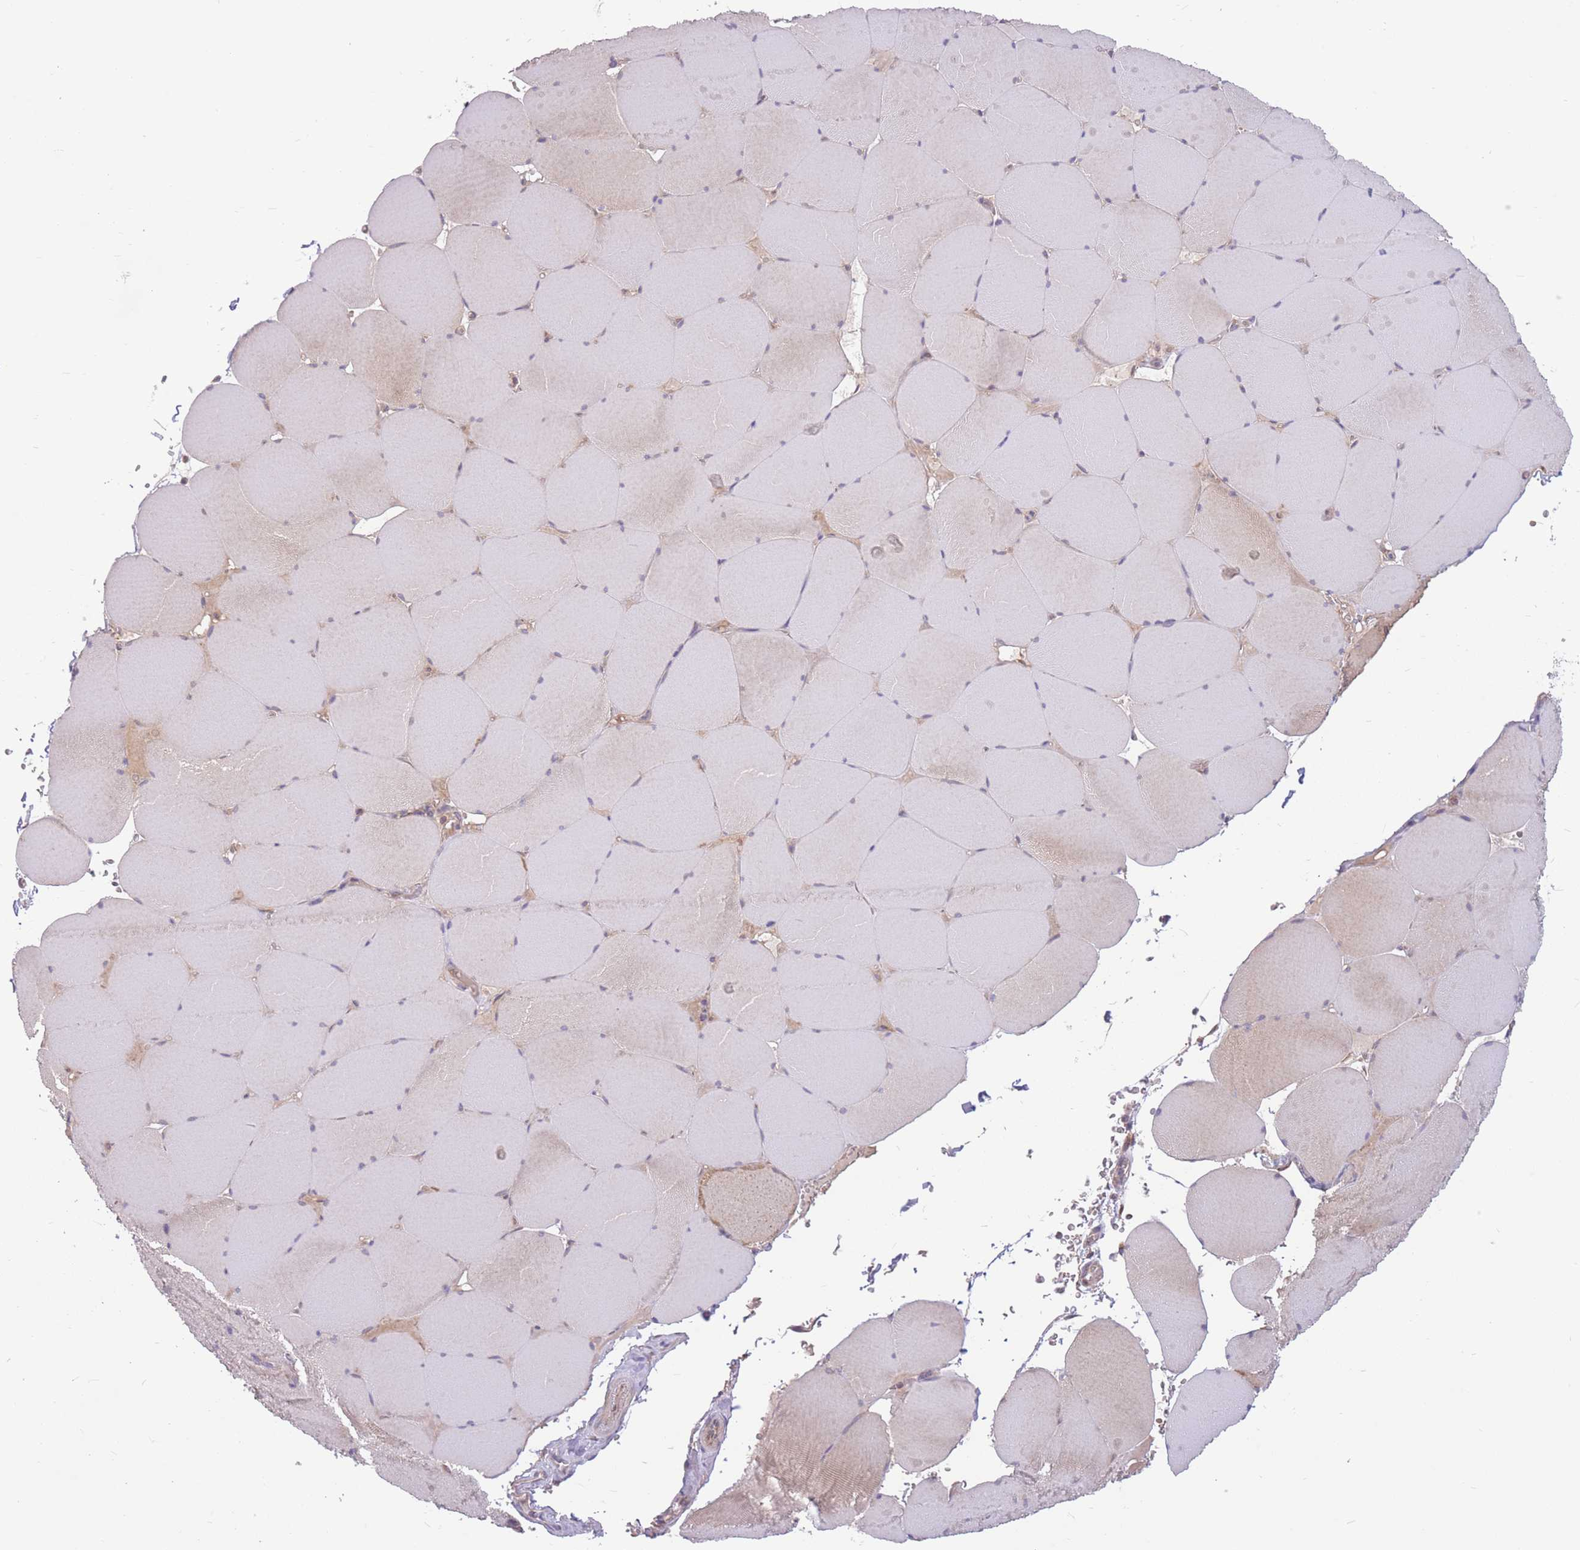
{"staining": {"intensity": "moderate", "quantity": "25%-75%", "location": "cytoplasmic/membranous"}, "tissue": "skeletal muscle", "cell_type": "Myocytes", "image_type": "normal", "snomed": [{"axis": "morphology", "description": "Normal tissue, NOS"}, {"axis": "topography", "description": "Skeletal muscle"}, {"axis": "topography", "description": "Head-Neck"}], "caption": "Immunohistochemistry (IHC) of unremarkable skeletal muscle exhibits medium levels of moderate cytoplasmic/membranous staining in about 25%-75% of myocytes. Using DAB (3,3'-diaminobenzidine) (brown) and hematoxylin (blue) stains, captured at high magnification using brightfield microscopy.", "gene": "GMNN", "patient": {"sex": "male", "age": 66}}